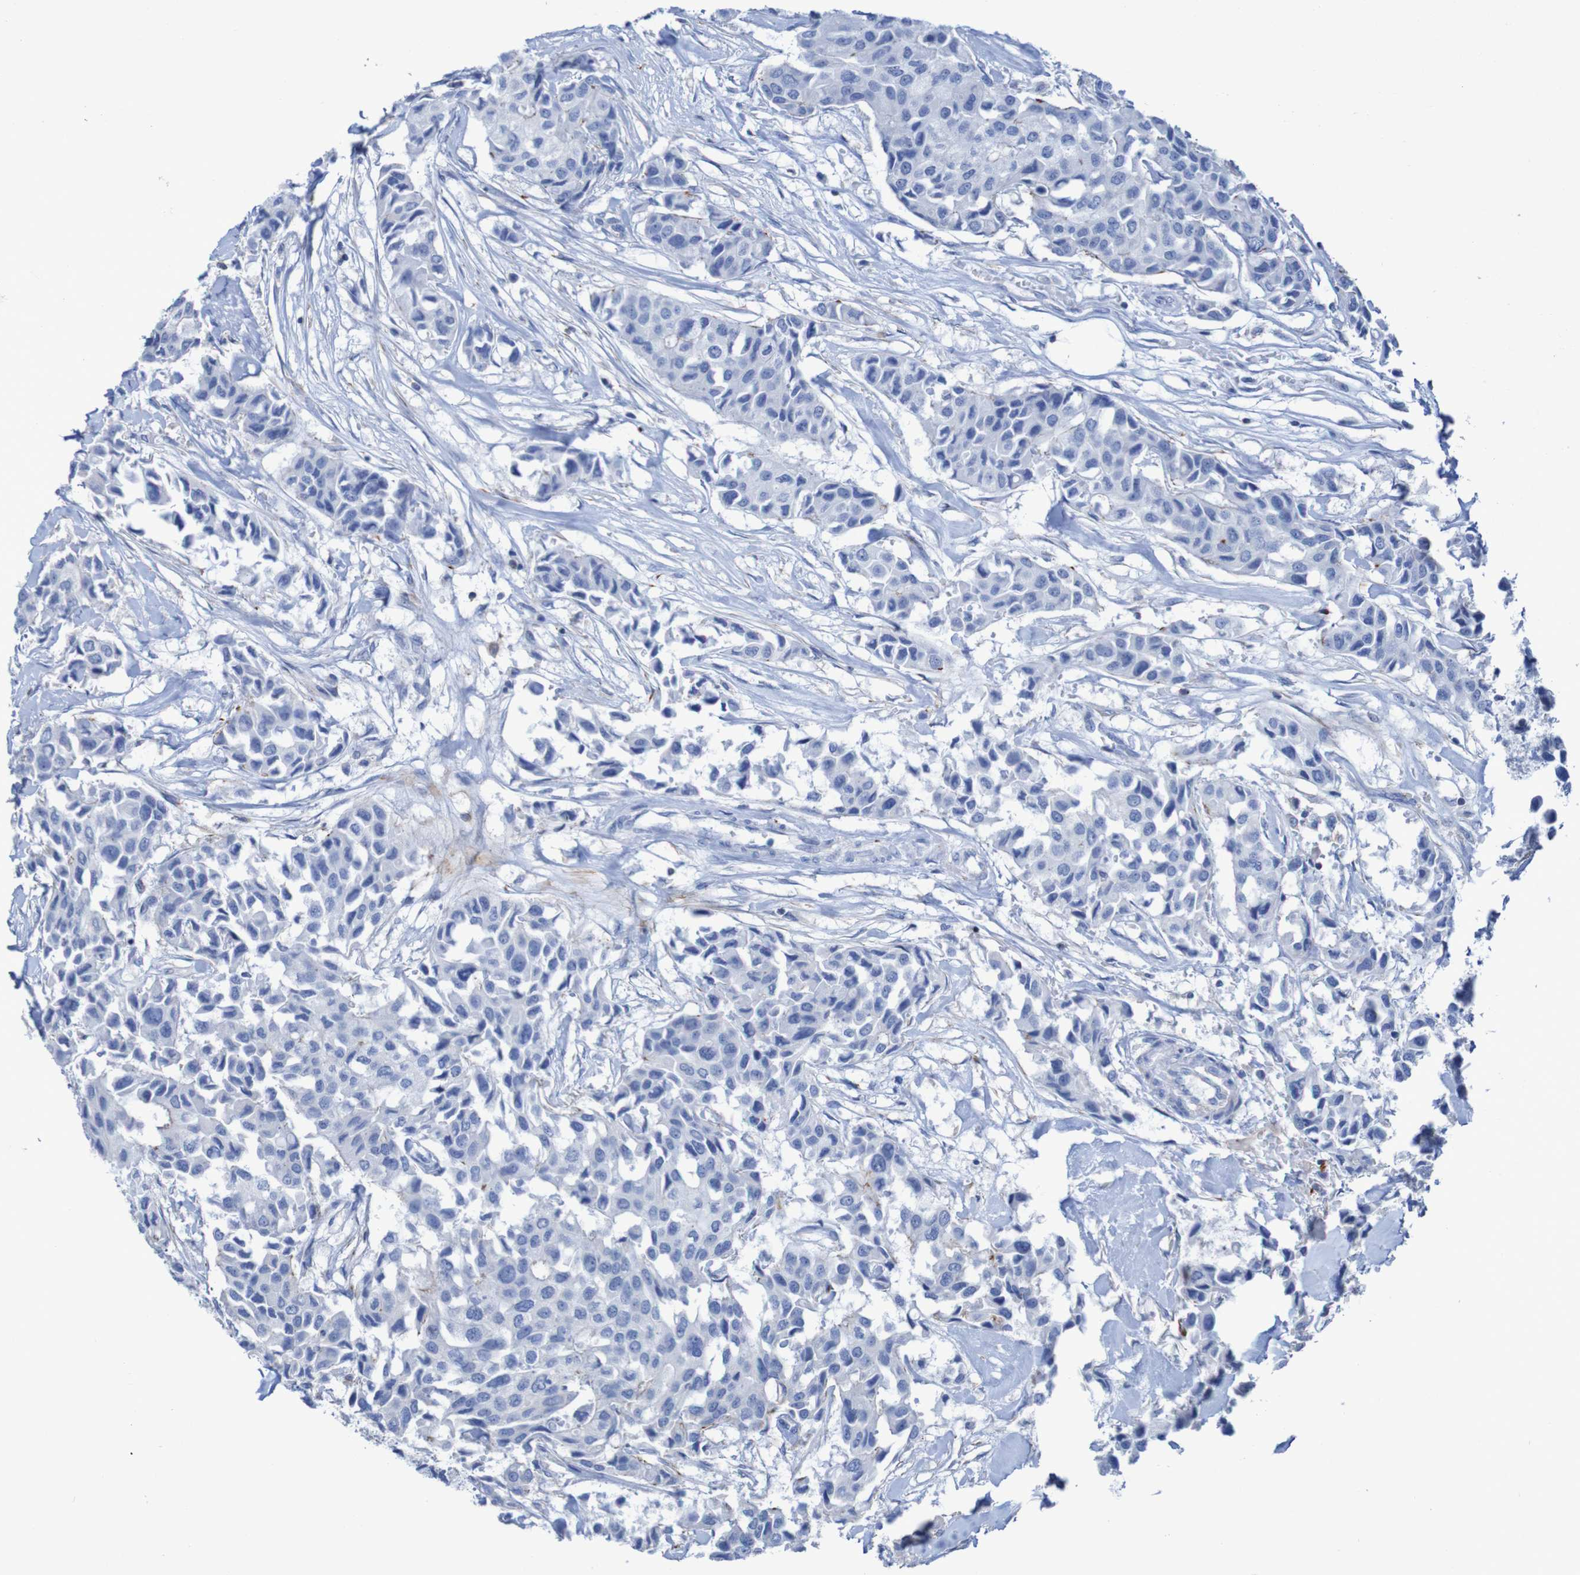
{"staining": {"intensity": "negative", "quantity": "none", "location": "none"}, "tissue": "breast cancer", "cell_type": "Tumor cells", "image_type": "cancer", "snomed": [{"axis": "morphology", "description": "Duct carcinoma"}, {"axis": "topography", "description": "Breast"}], "caption": "This is a photomicrograph of IHC staining of breast cancer (infiltrating ductal carcinoma), which shows no staining in tumor cells.", "gene": "RNF182", "patient": {"sex": "female", "age": 80}}